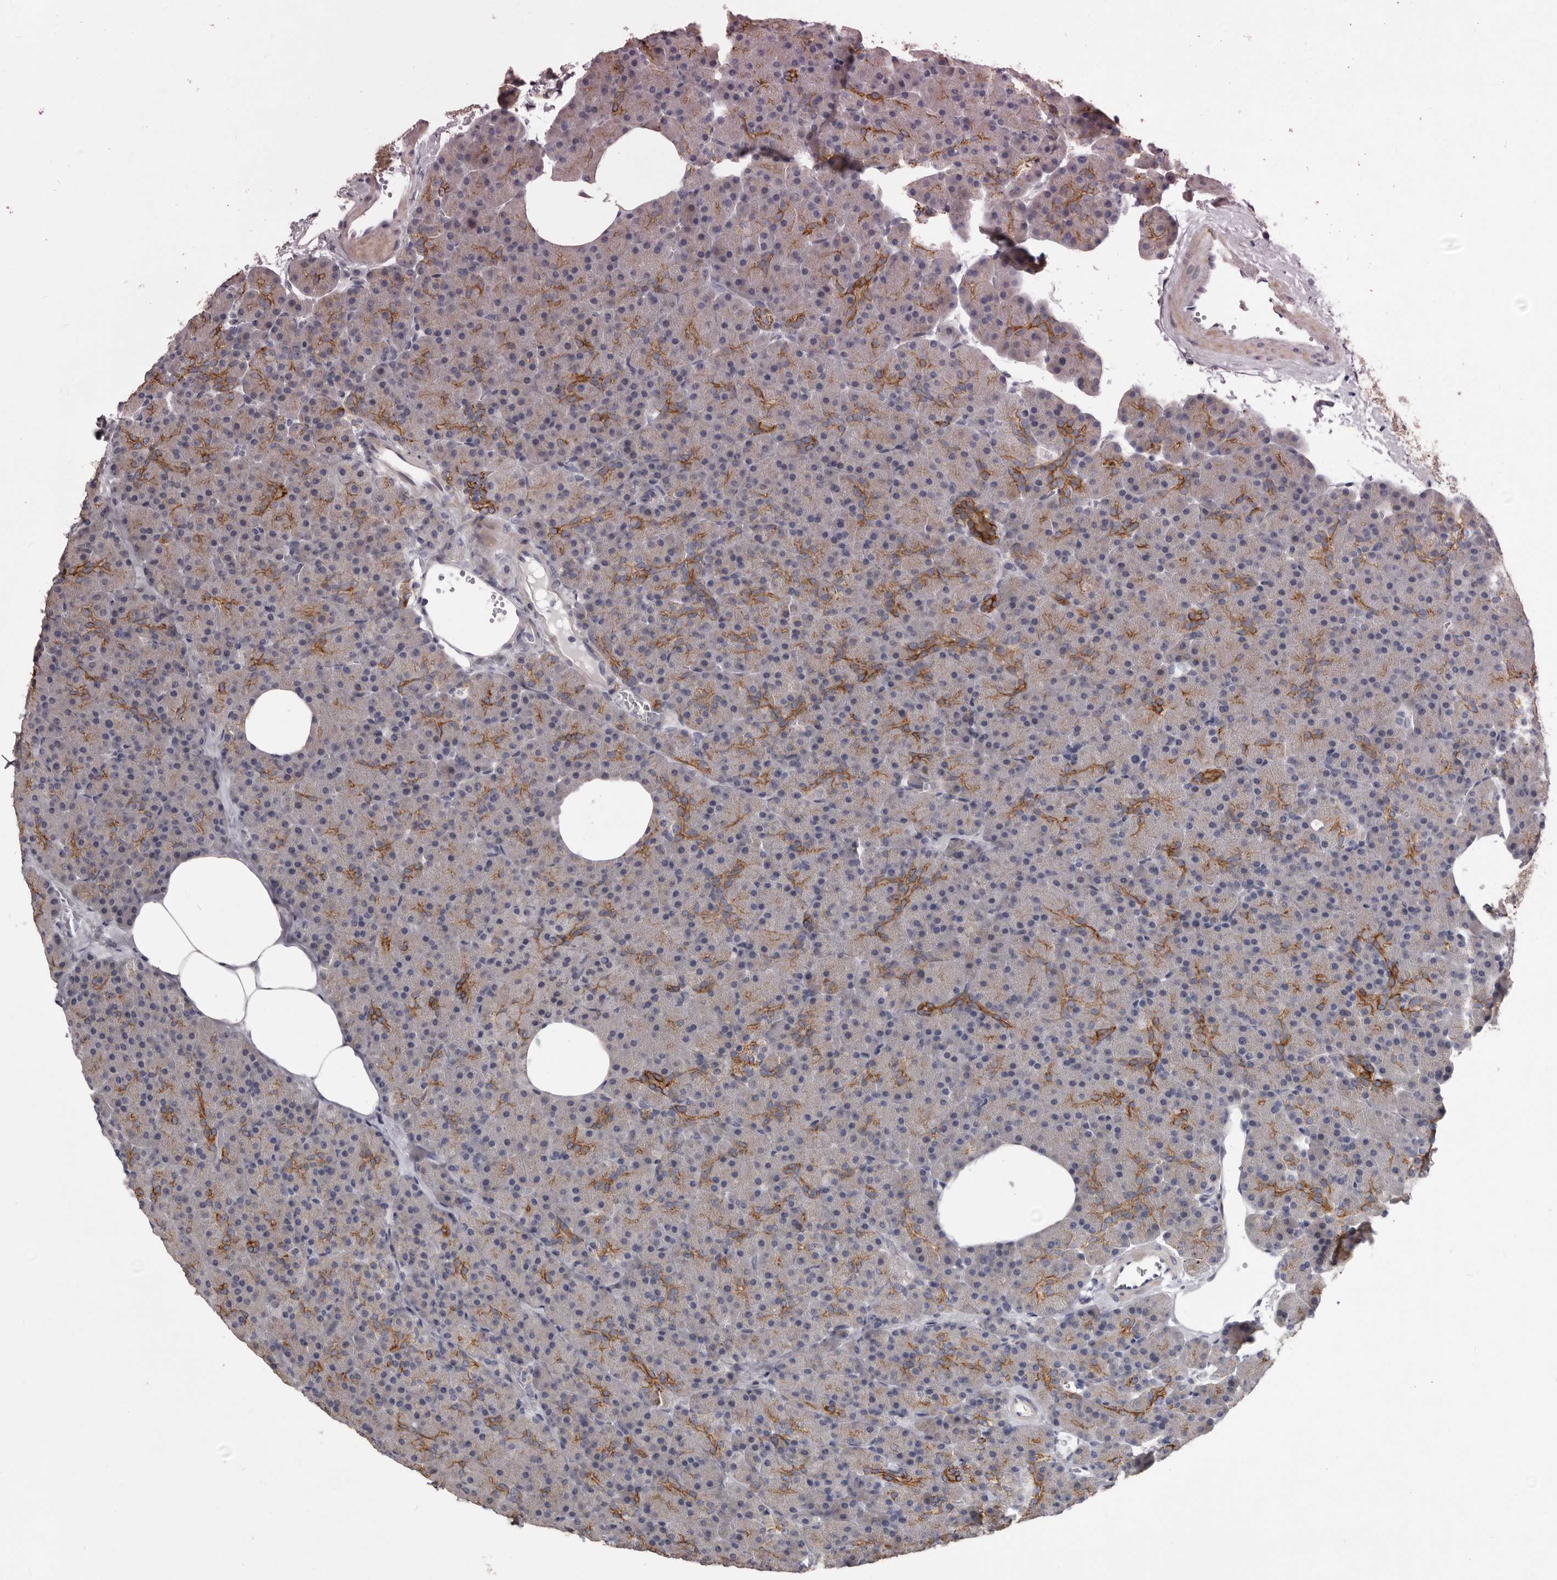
{"staining": {"intensity": "strong", "quantity": "25%-75%", "location": "cytoplasmic/membranous"}, "tissue": "pancreas", "cell_type": "Exocrine glandular cells", "image_type": "normal", "snomed": [{"axis": "morphology", "description": "Normal tissue, NOS"}, {"axis": "morphology", "description": "Carcinoid, malignant, NOS"}, {"axis": "topography", "description": "Pancreas"}], "caption": "Protein expression analysis of unremarkable human pancreas reveals strong cytoplasmic/membranous positivity in about 25%-75% of exocrine glandular cells. (DAB IHC with brightfield microscopy, high magnification).", "gene": "LPAR6", "patient": {"sex": "female", "age": 35}}